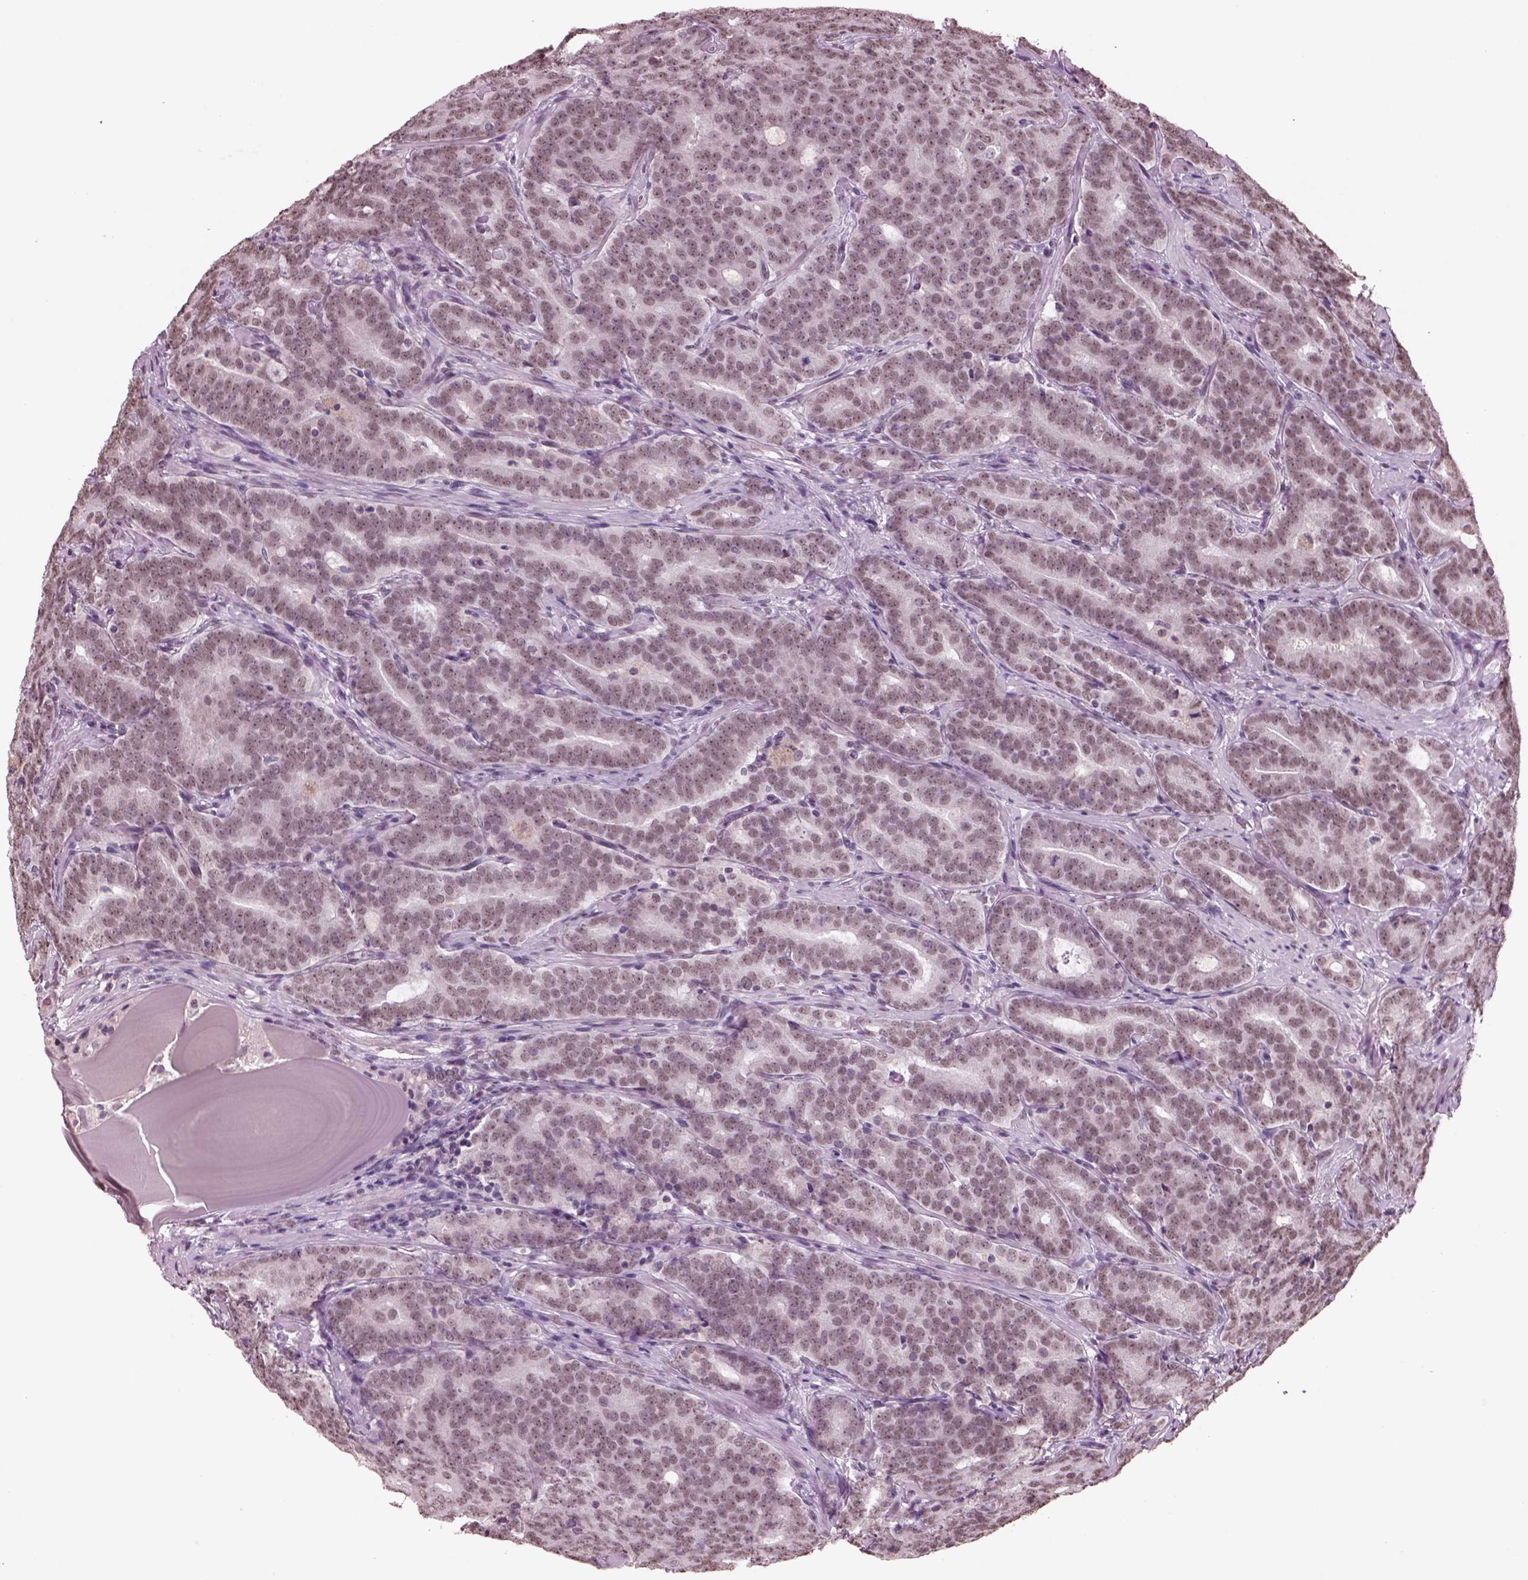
{"staining": {"intensity": "weak", "quantity": "25%-75%", "location": "nuclear"}, "tissue": "prostate cancer", "cell_type": "Tumor cells", "image_type": "cancer", "snomed": [{"axis": "morphology", "description": "Adenocarcinoma, NOS"}, {"axis": "topography", "description": "Prostate"}], "caption": "Approximately 25%-75% of tumor cells in human prostate cancer (adenocarcinoma) show weak nuclear protein staining as visualized by brown immunohistochemical staining.", "gene": "SEPHS1", "patient": {"sex": "male", "age": 71}}